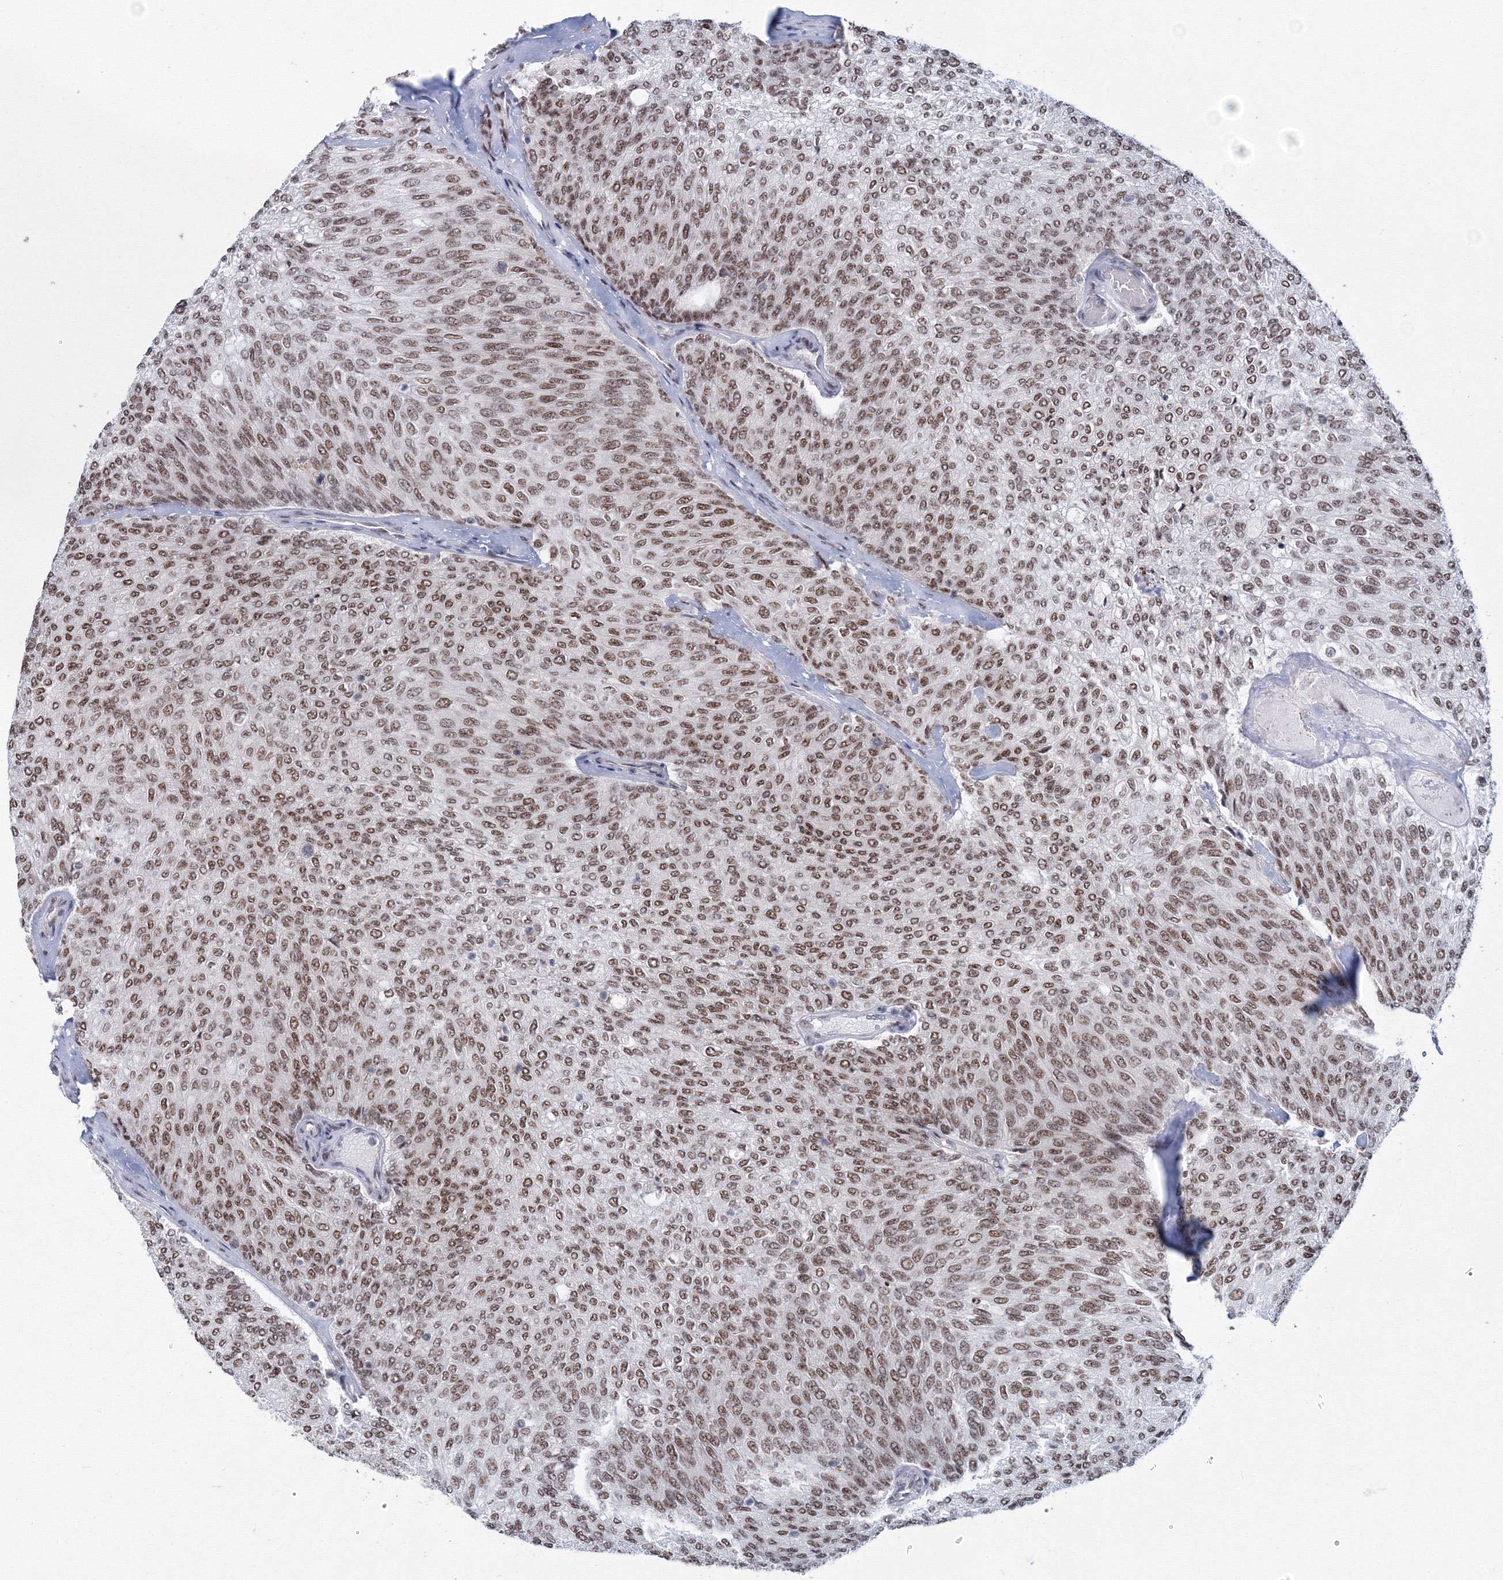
{"staining": {"intensity": "moderate", "quantity": ">75%", "location": "nuclear"}, "tissue": "urothelial cancer", "cell_type": "Tumor cells", "image_type": "cancer", "snomed": [{"axis": "morphology", "description": "Urothelial carcinoma, Low grade"}, {"axis": "topography", "description": "Urinary bladder"}], "caption": "Urothelial cancer stained with a protein marker displays moderate staining in tumor cells.", "gene": "SF3B6", "patient": {"sex": "female", "age": 79}}